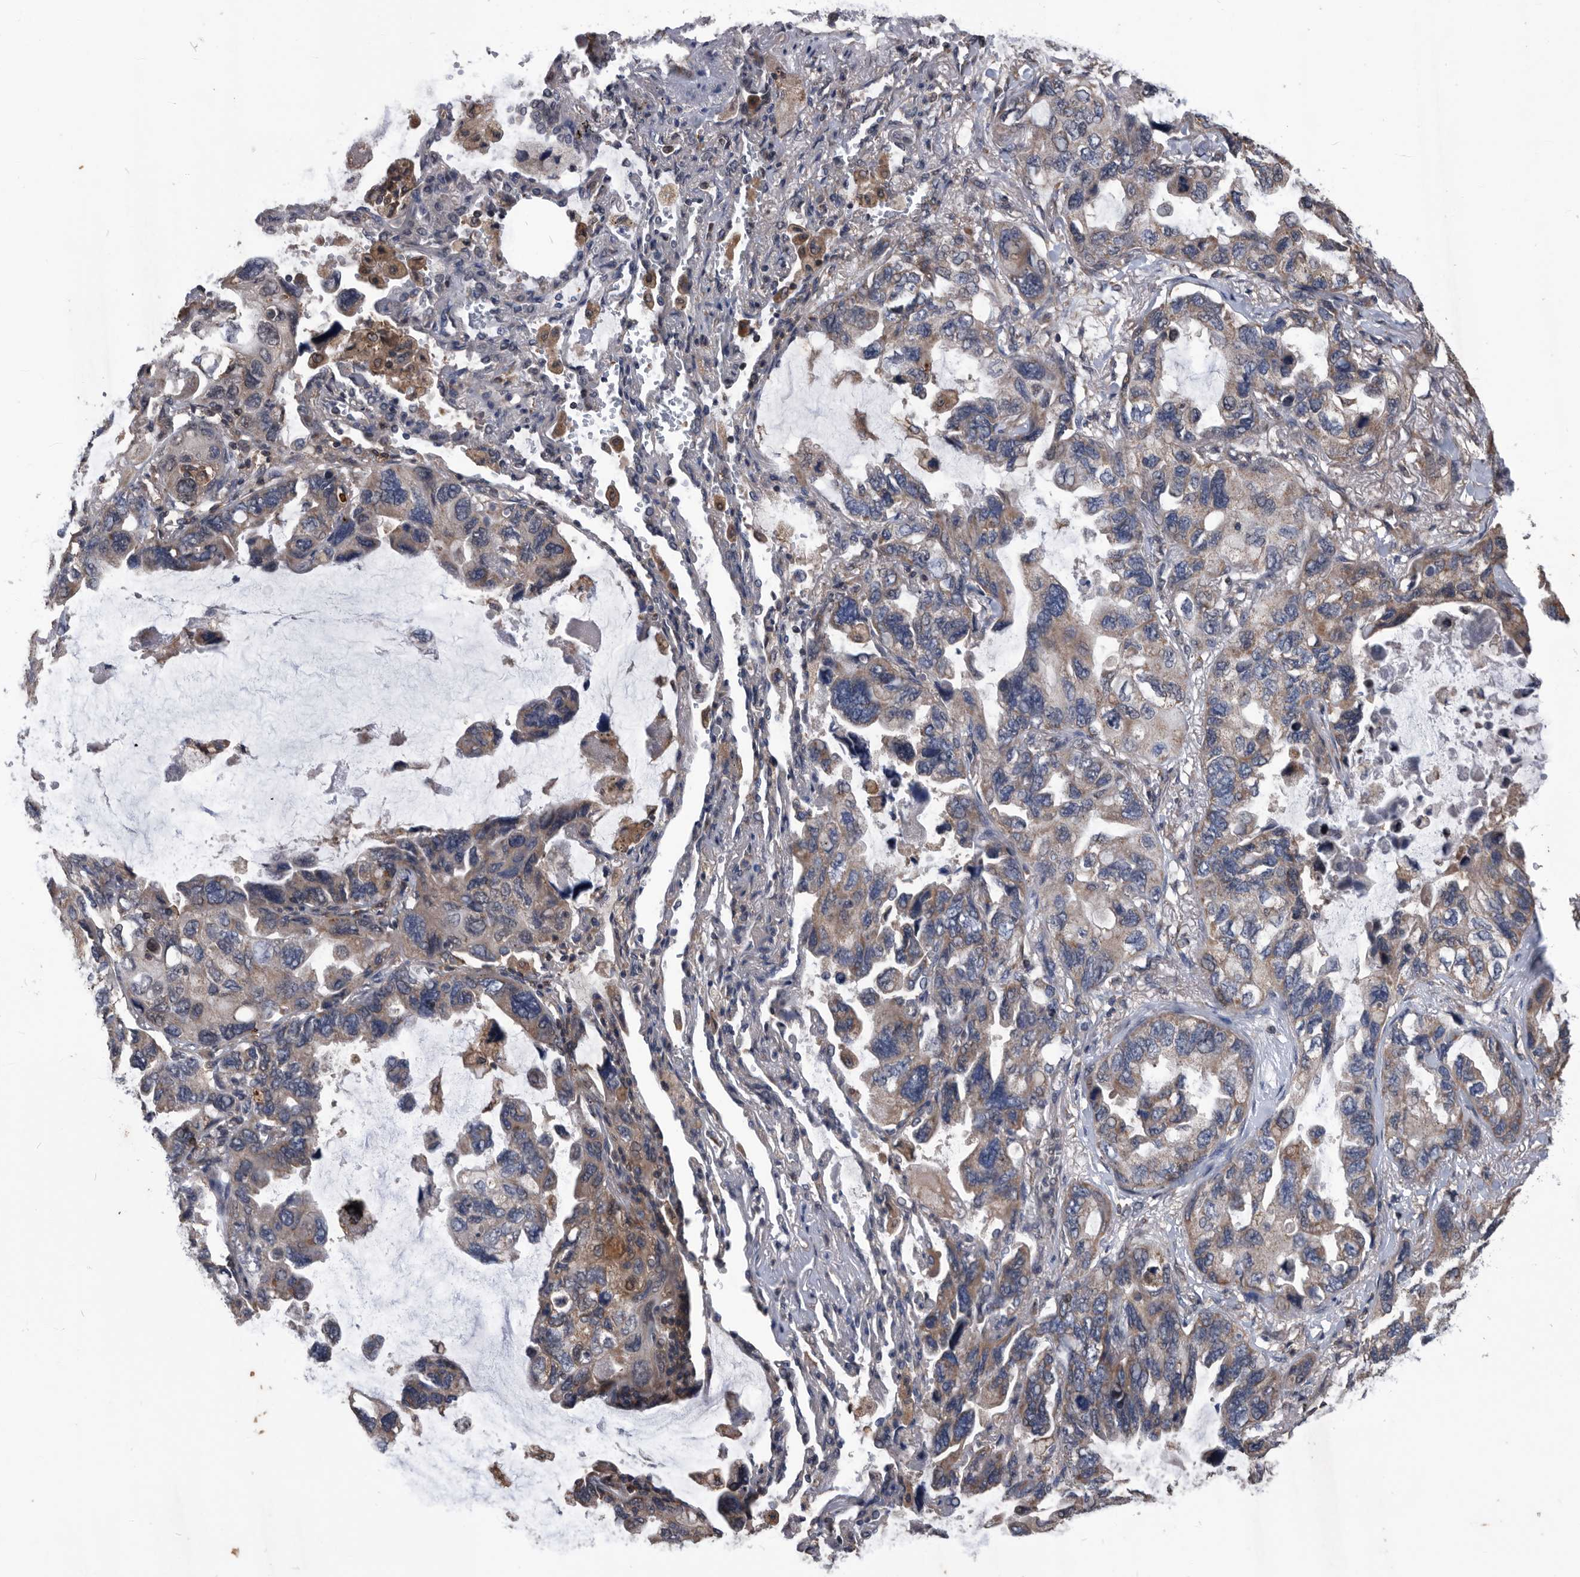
{"staining": {"intensity": "weak", "quantity": "25%-75%", "location": "cytoplasmic/membranous"}, "tissue": "lung cancer", "cell_type": "Tumor cells", "image_type": "cancer", "snomed": [{"axis": "morphology", "description": "Squamous cell carcinoma, NOS"}, {"axis": "topography", "description": "Lung"}], "caption": "Weak cytoplasmic/membranous positivity is present in about 25%-75% of tumor cells in squamous cell carcinoma (lung).", "gene": "NRBP1", "patient": {"sex": "female", "age": 73}}